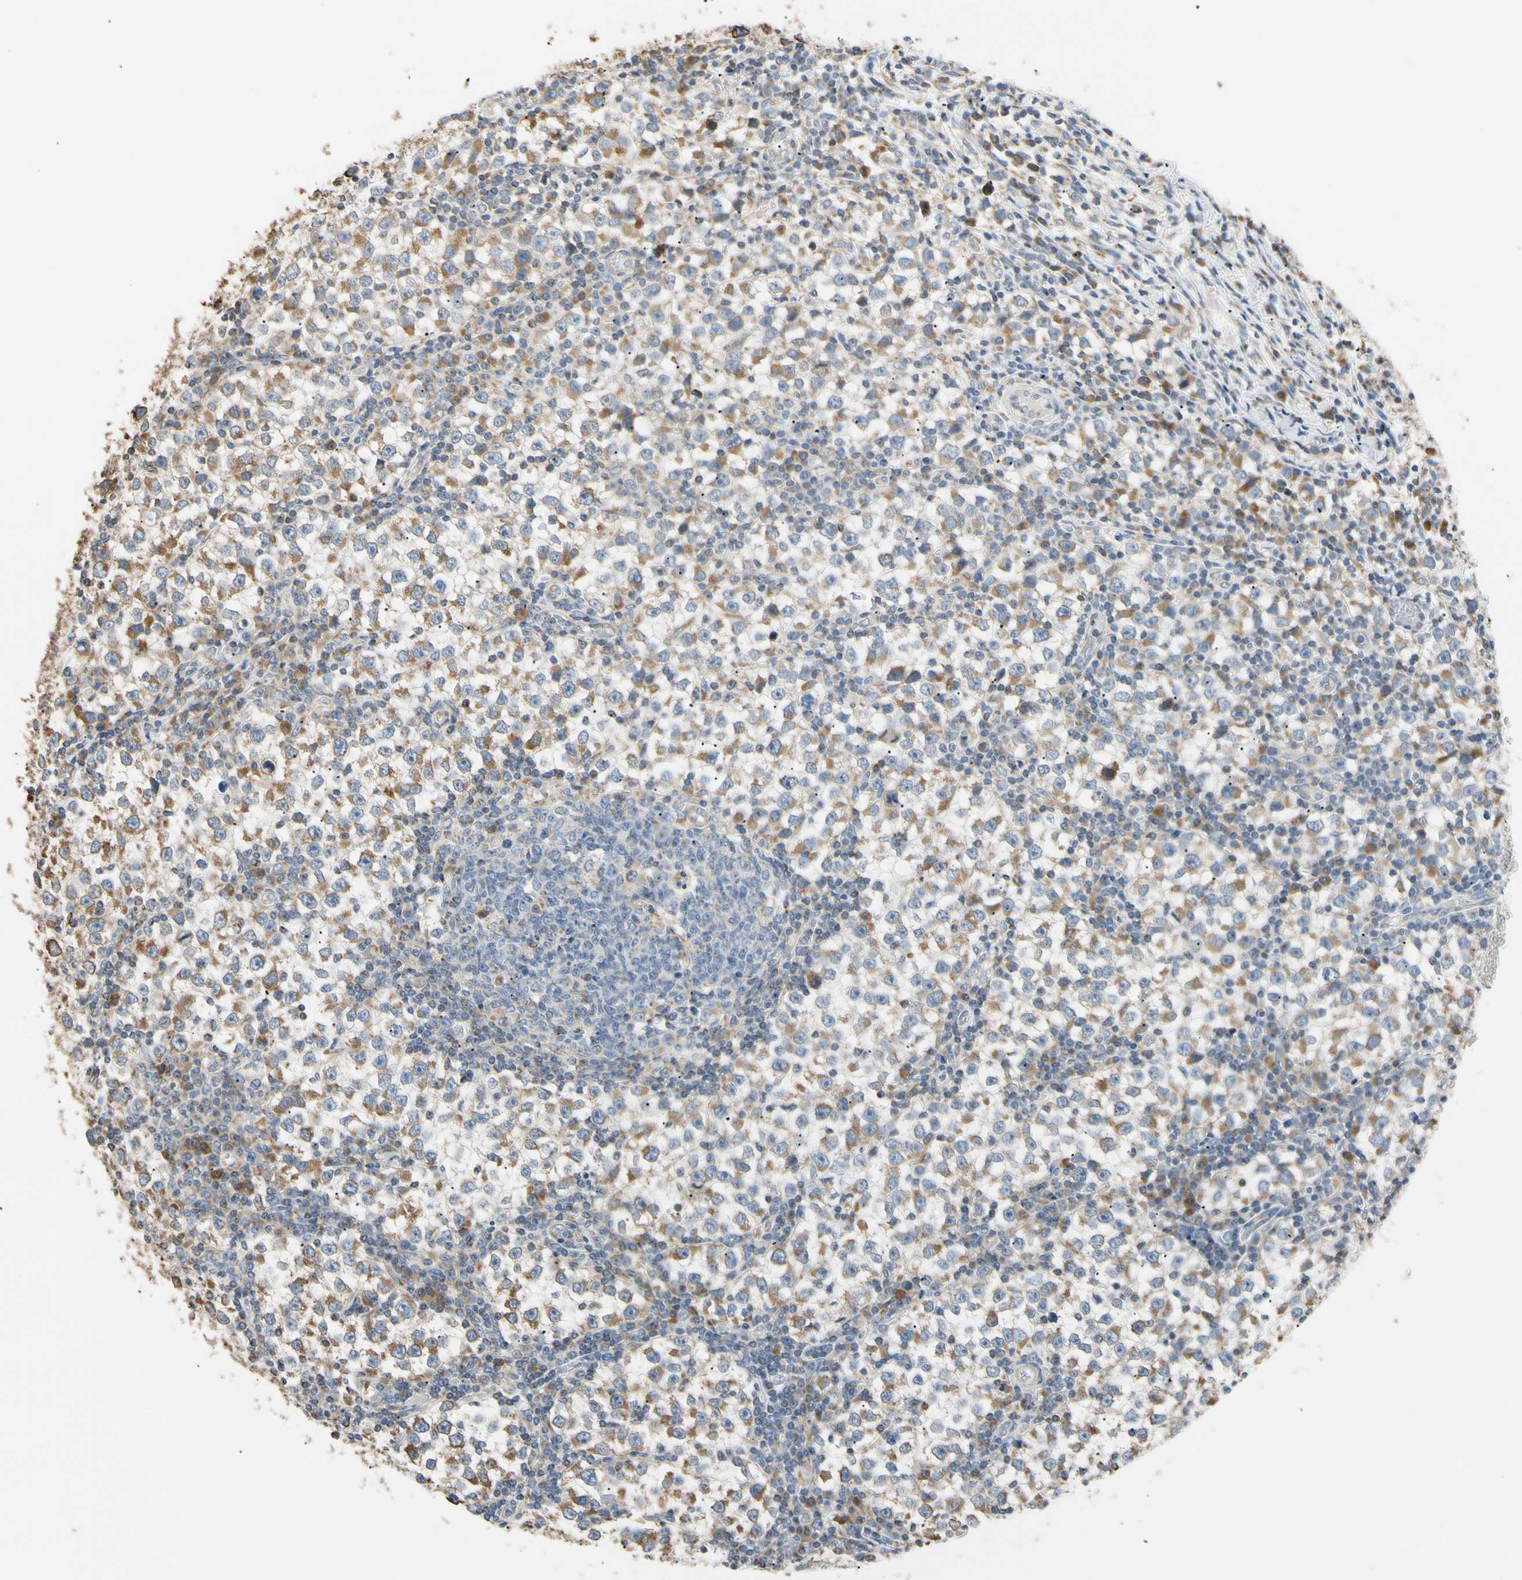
{"staining": {"intensity": "moderate", "quantity": "25%-75%", "location": "cytoplasmic/membranous"}, "tissue": "testis cancer", "cell_type": "Tumor cells", "image_type": "cancer", "snomed": [{"axis": "morphology", "description": "Seminoma, NOS"}, {"axis": "topography", "description": "Testis"}], "caption": "Immunohistochemical staining of testis cancer exhibits medium levels of moderate cytoplasmic/membranous protein staining in approximately 25%-75% of tumor cells. Using DAB (brown) and hematoxylin (blue) stains, captured at high magnification using brightfield microscopy.", "gene": "PLGRKT", "patient": {"sex": "male", "age": 65}}